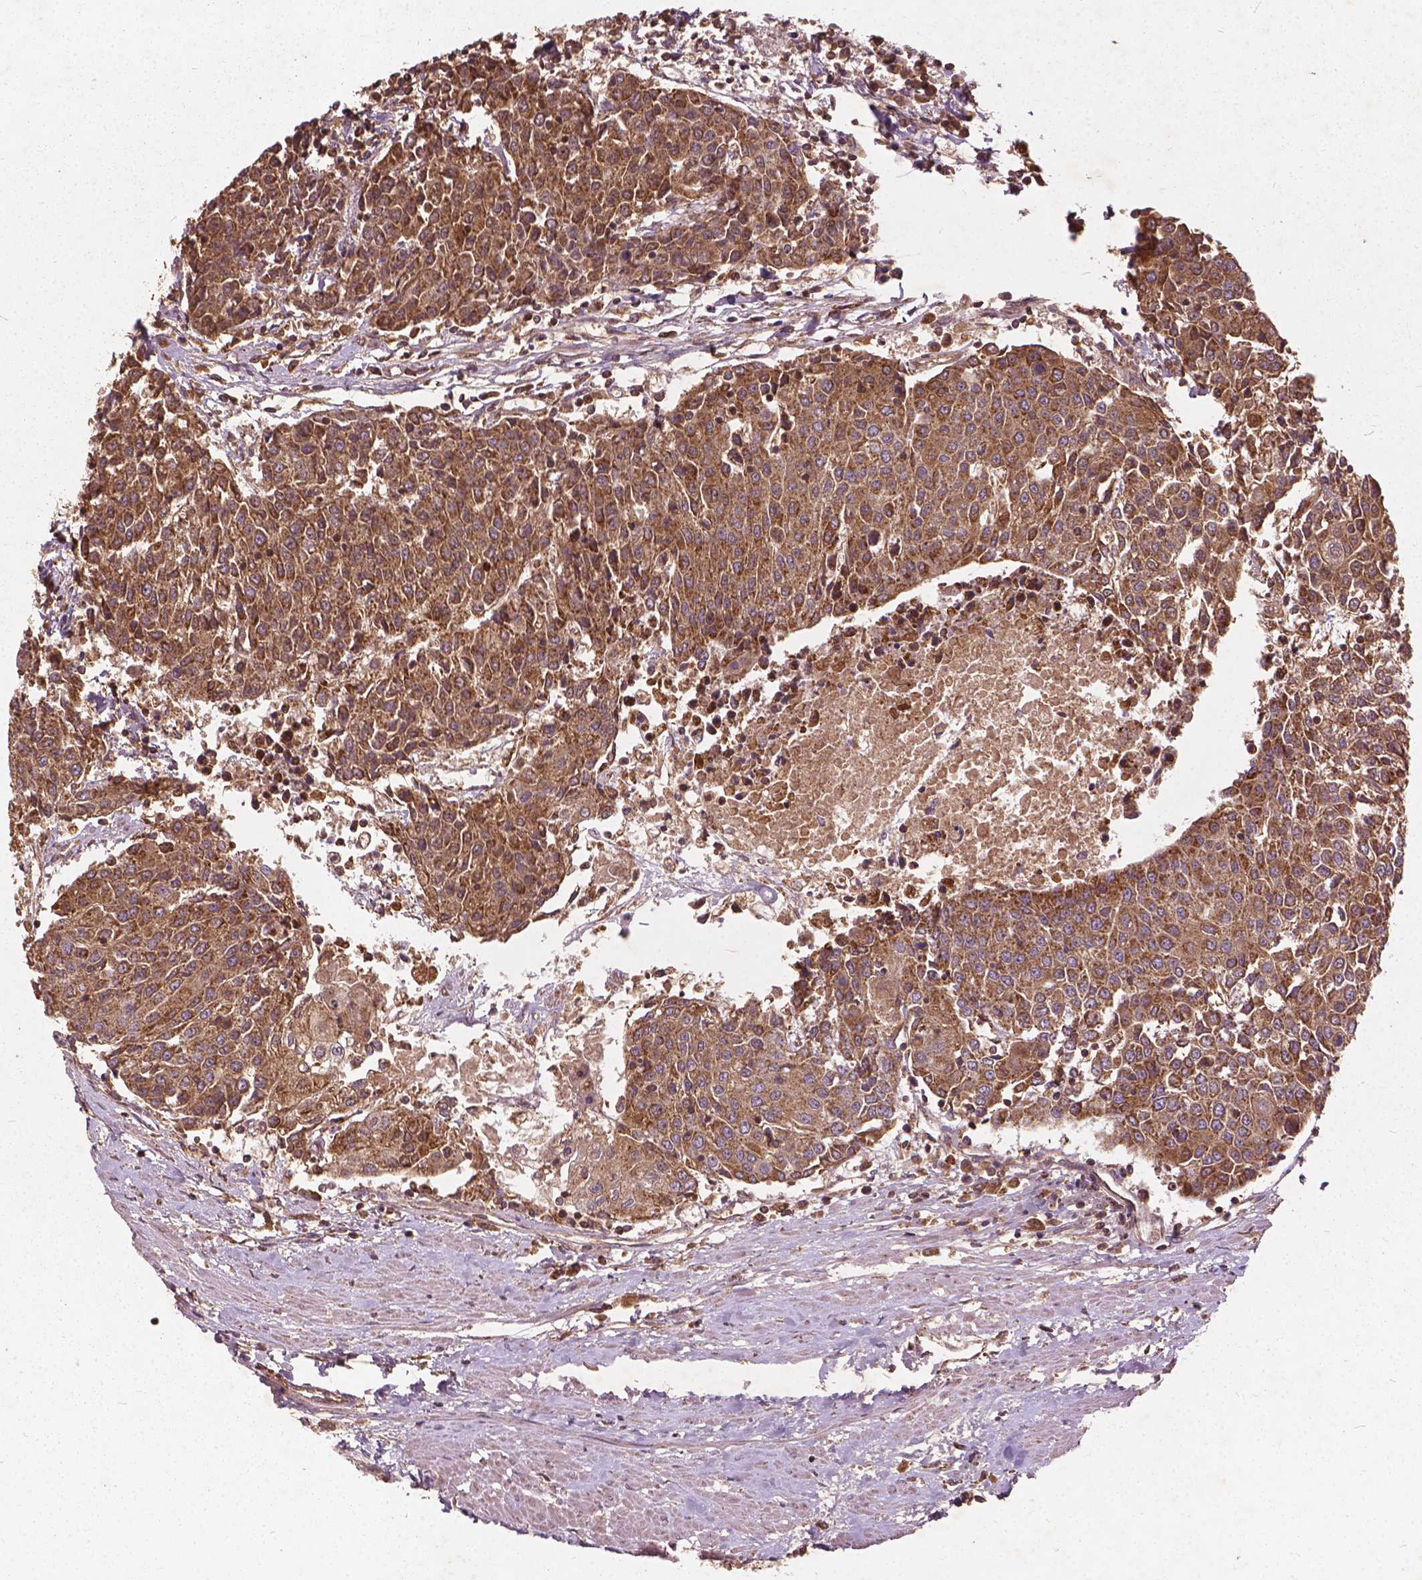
{"staining": {"intensity": "moderate", "quantity": ">75%", "location": "cytoplasmic/membranous"}, "tissue": "urothelial cancer", "cell_type": "Tumor cells", "image_type": "cancer", "snomed": [{"axis": "morphology", "description": "Urothelial carcinoma, High grade"}, {"axis": "topography", "description": "Urinary bladder"}], "caption": "There is medium levels of moderate cytoplasmic/membranous positivity in tumor cells of urothelial carcinoma (high-grade), as demonstrated by immunohistochemical staining (brown color).", "gene": "UBXN2A", "patient": {"sex": "female", "age": 85}}